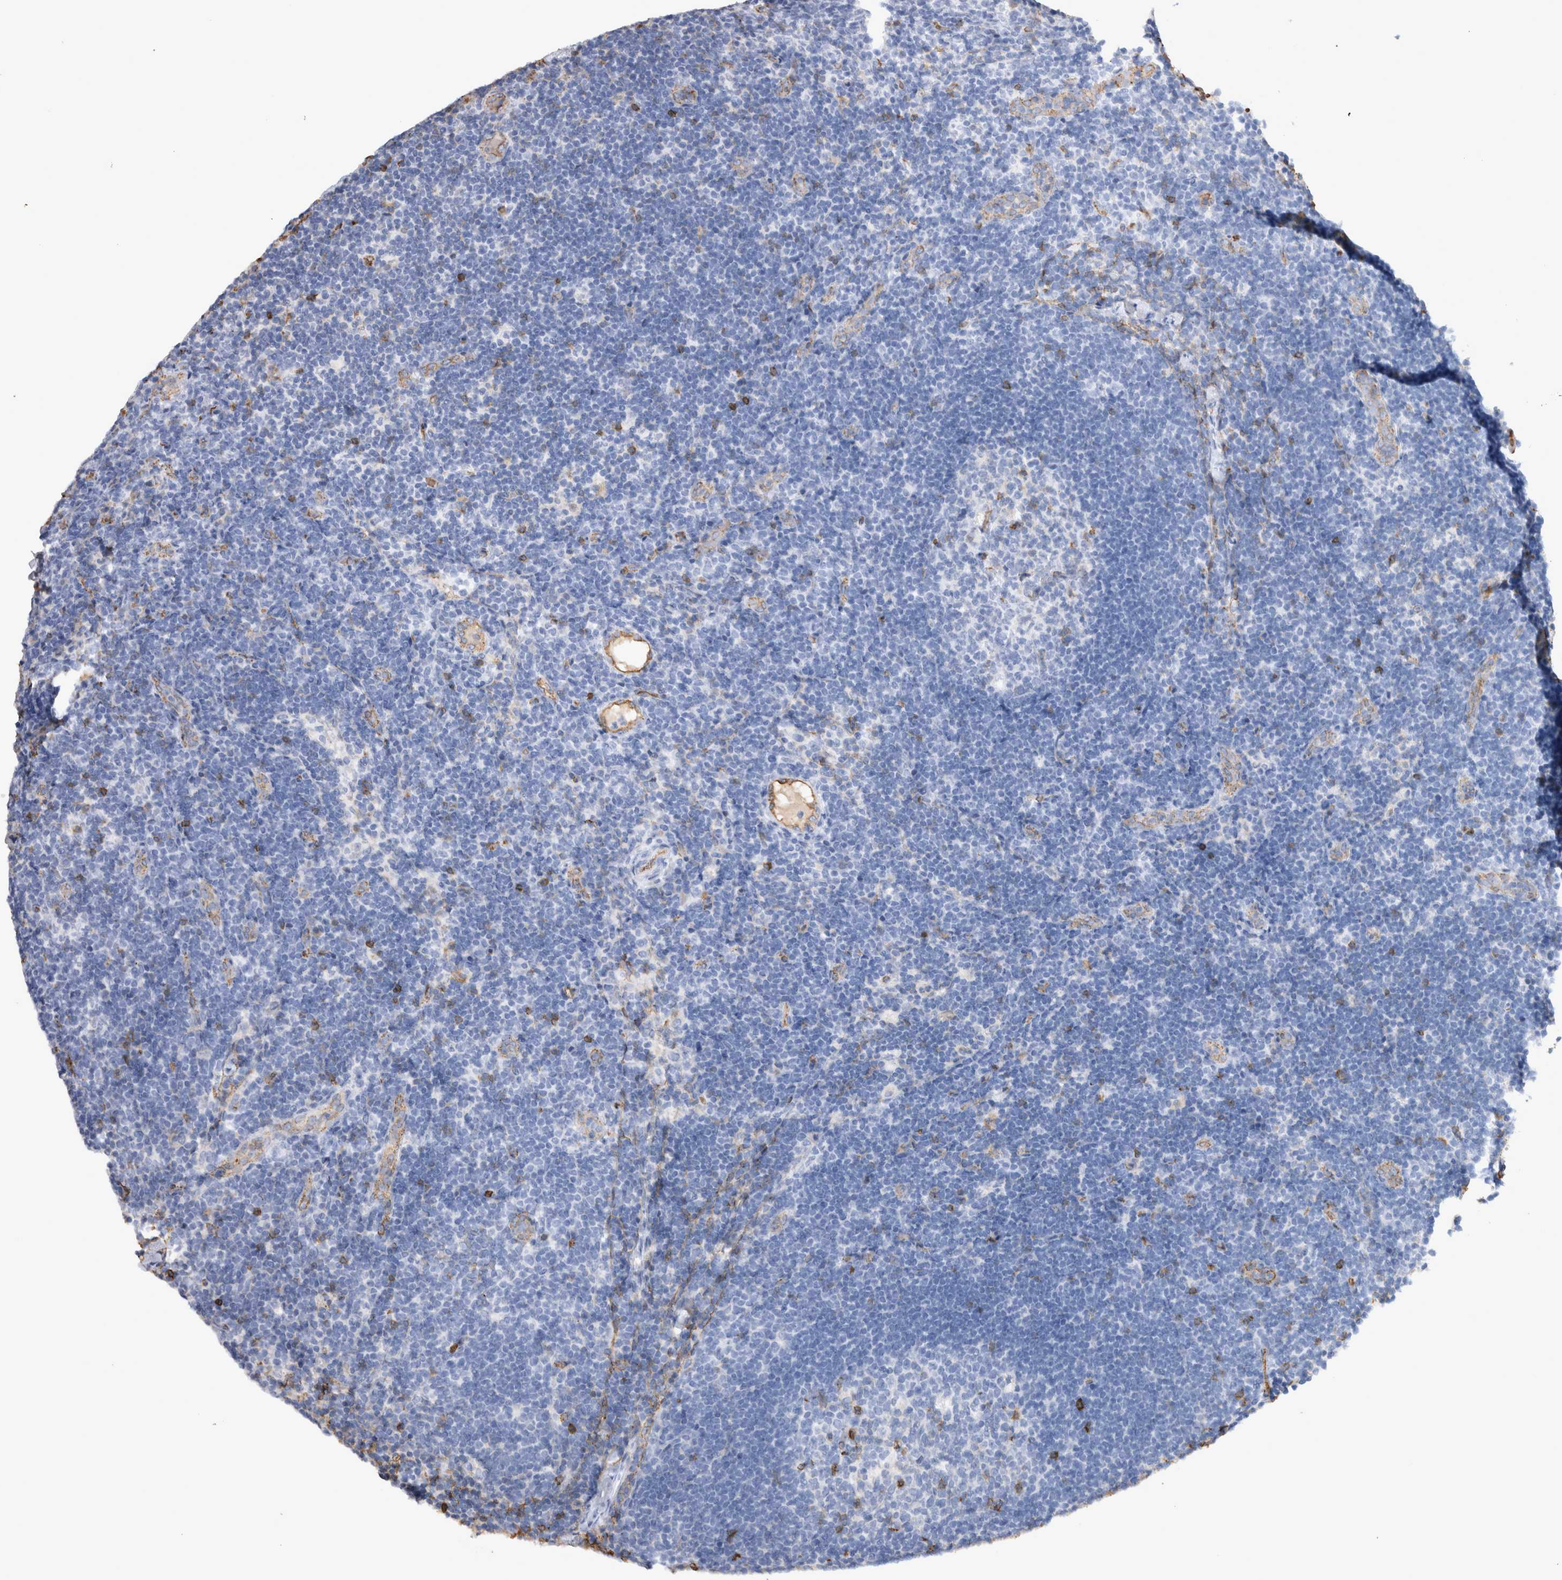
{"staining": {"intensity": "negative", "quantity": "none", "location": "none"}, "tissue": "lymph node", "cell_type": "Germinal center cells", "image_type": "normal", "snomed": [{"axis": "morphology", "description": "Normal tissue, NOS"}, {"axis": "topography", "description": "Lymph node"}], "caption": "Immunohistochemistry photomicrograph of unremarkable lymph node: lymph node stained with DAB exhibits no significant protein expression in germinal center cells.", "gene": "IL17RC", "patient": {"sex": "female", "age": 22}}